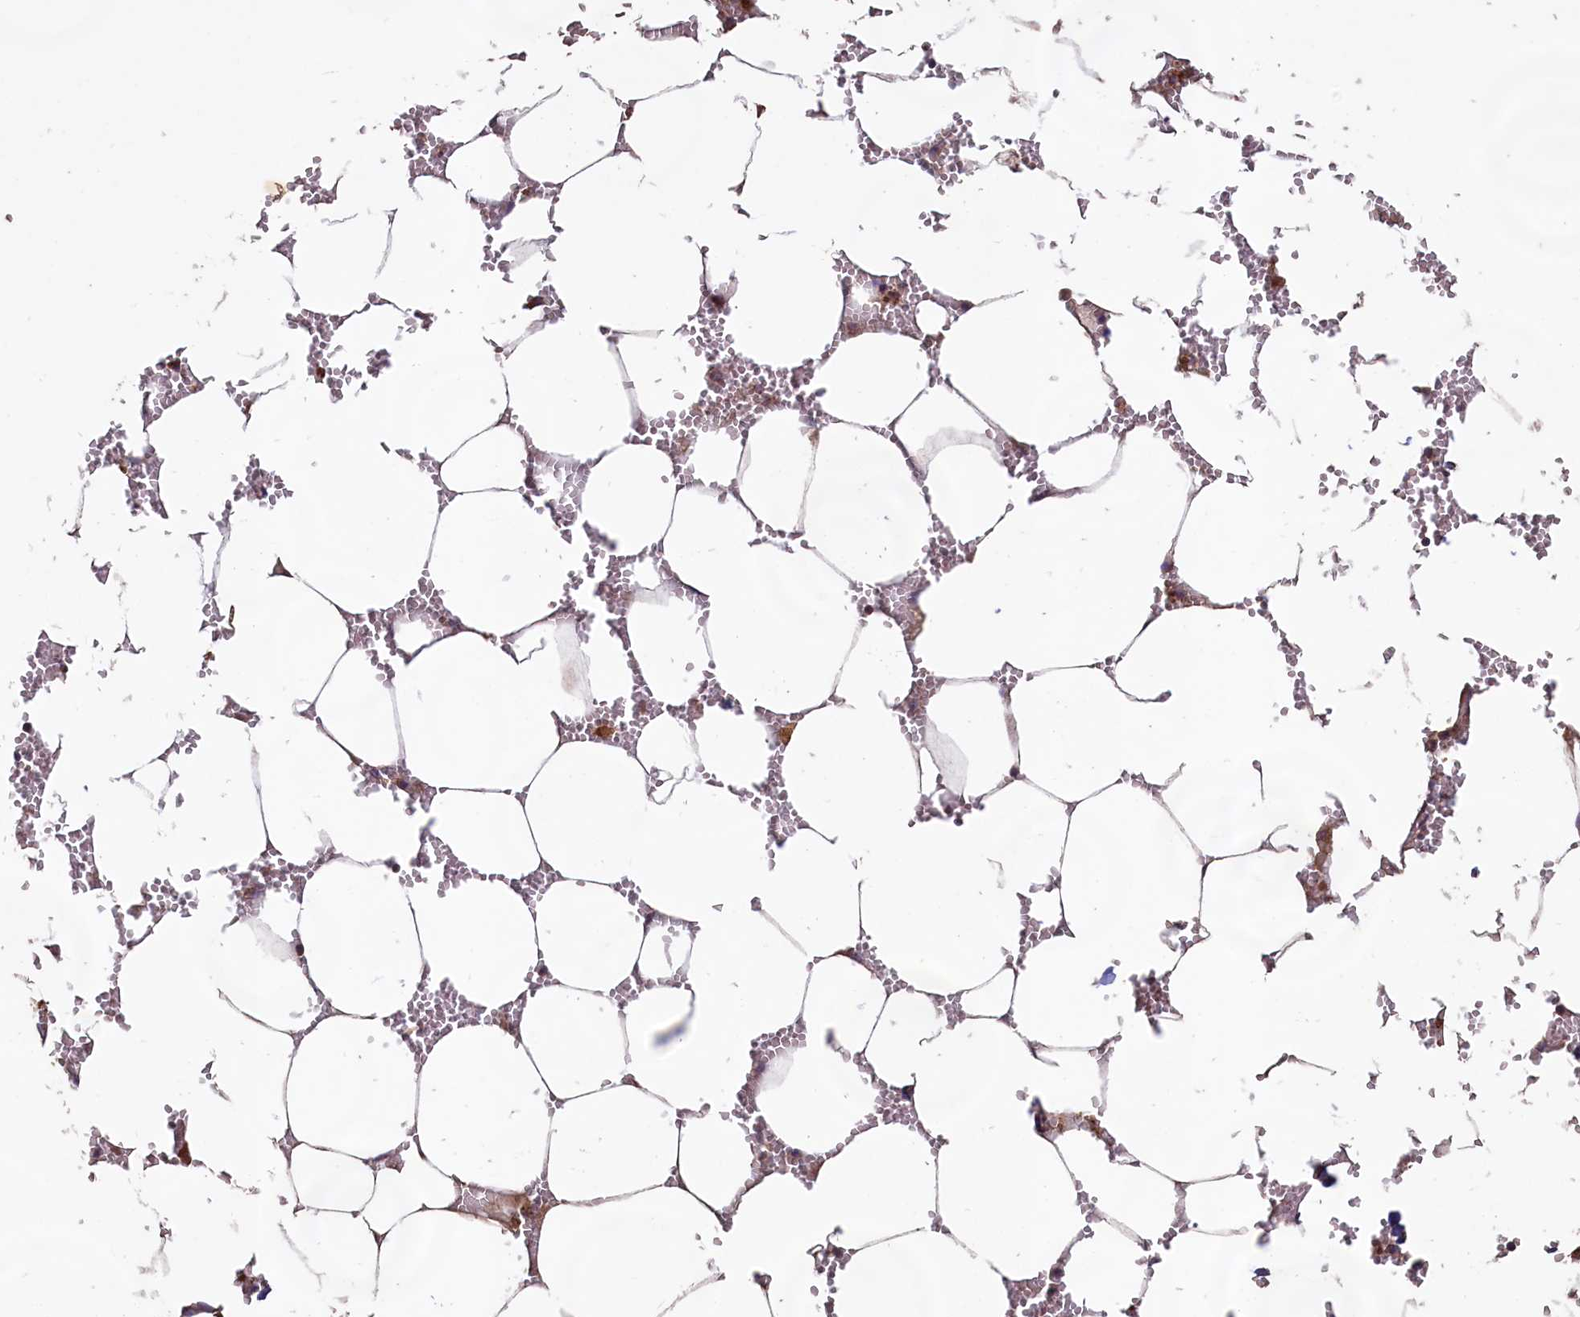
{"staining": {"intensity": "moderate", "quantity": "<25%", "location": "cytoplasmic/membranous"}, "tissue": "bone marrow", "cell_type": "Hematopoietic cells", "image_type": "normal", "snomed": [{"axis": "morphology", "description": "Normal tissue, NOS"}, {"axis": "topography", "description": "Bone marrow"}], "caption": "Immunohistochemistry image of unremarkable human bone marrow stained for a protein (brown), which shows low levels of moderate cytoplasmic/membranous staining in approximately <25% of hematopoietic cells.", "gene": "FUNDC1", "patient": {"sex": "male", "age": 70}}